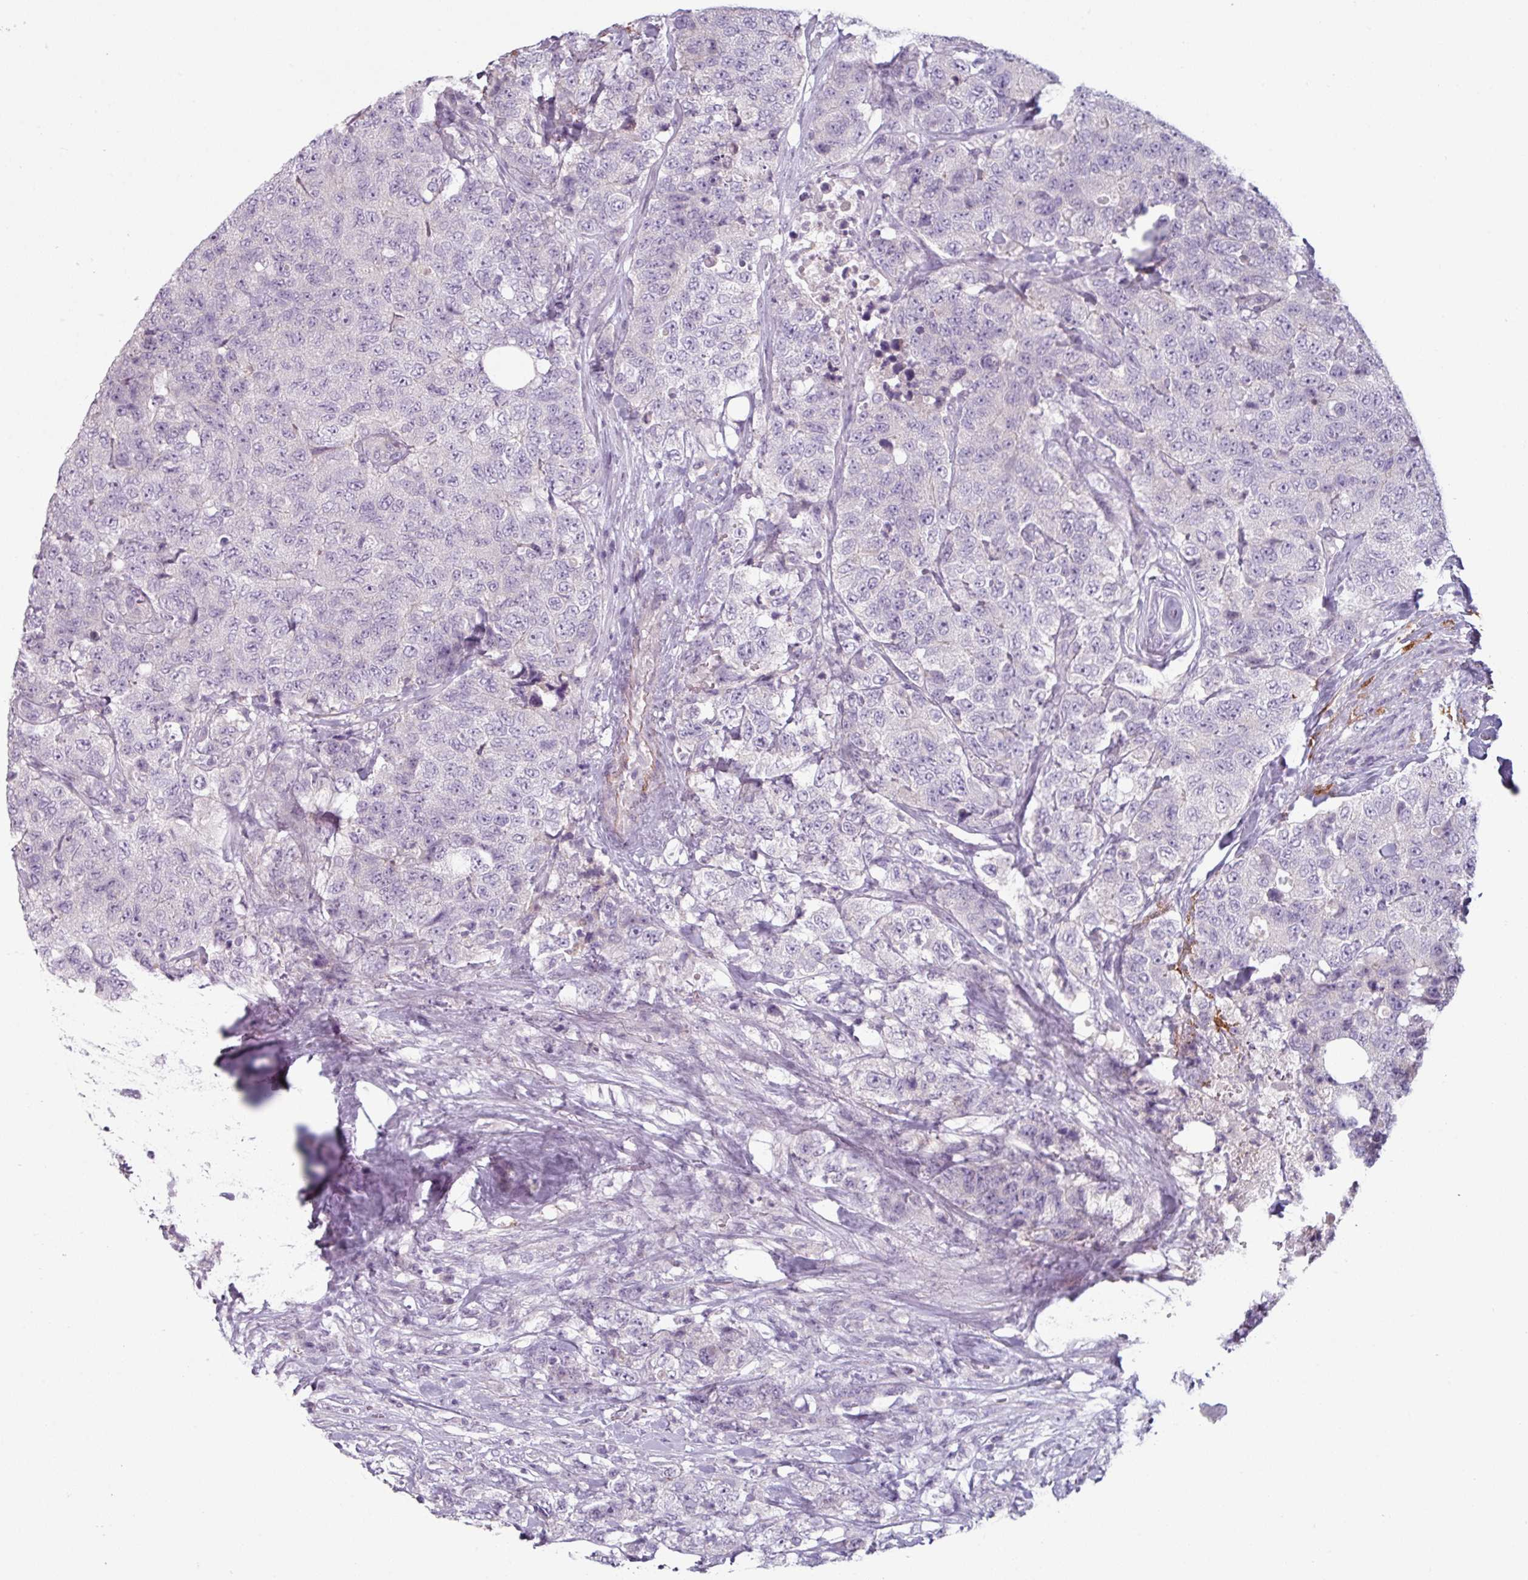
{"staining": {"intensity": "negative", "quantity": "none", "location": "none"}, "tissue": "urothelial cancer", "cell_type": "Tumor cells", "image_type": "cancer", "snomed": [{"axis": "morphology", "description": "Urothelial carcinoma, High grade"}, {"axis": "topography", "description": "Urinary bladder"}], "caption": "Tumor cells show no significant positivity in urothelial carcinoma (high-grade). Nuclei are stained in blue.", "gene": "MTMR14", "patient": {"sex": "female", "age": 78}}